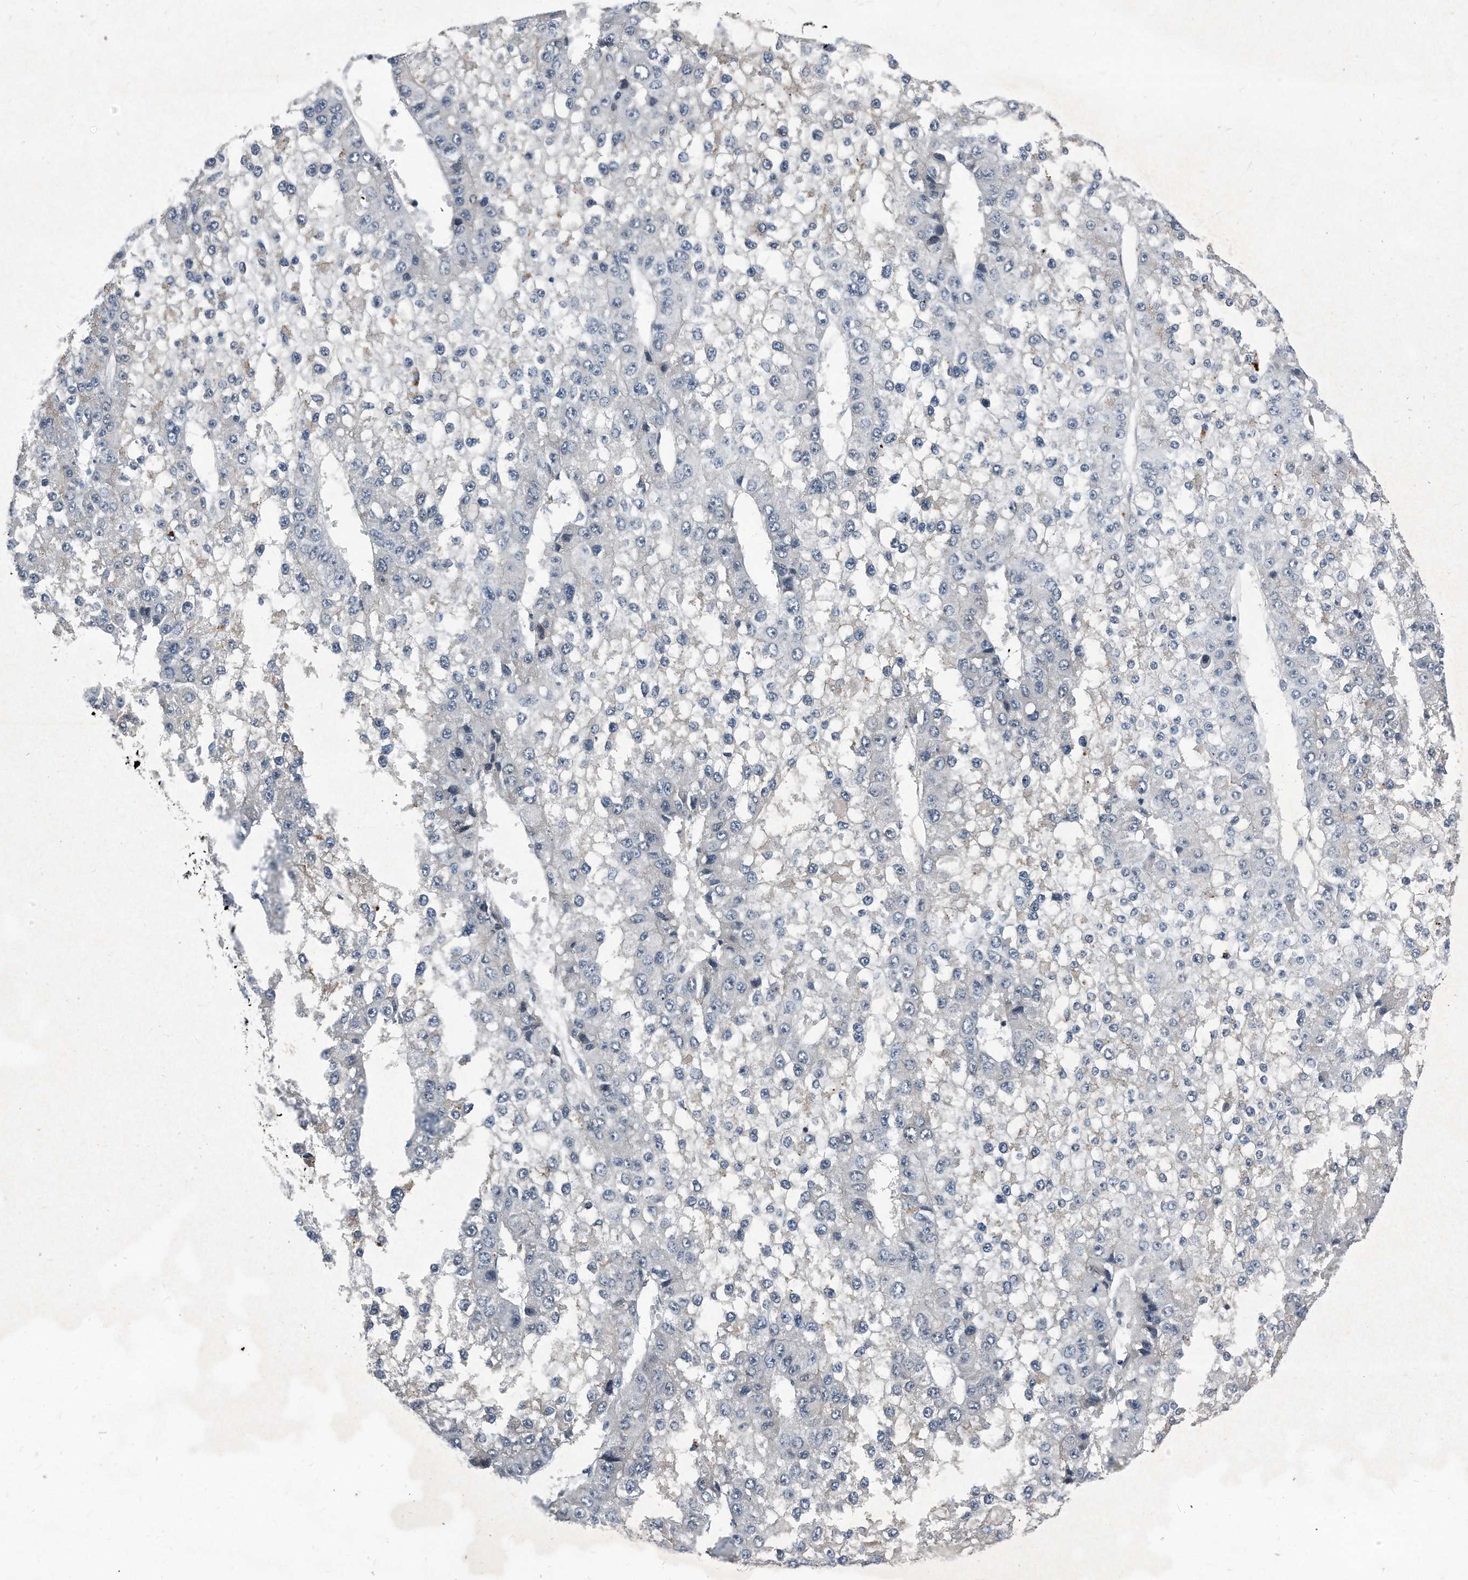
{"staining": {"intensity": "negative", "quantity": "none", "location": "none"}, "tissue": "liver cancer", "cell_type": "Tumor cells", "image_type": "cancer", "snomed": [{"axis": "morphology", "description": "Carcinoma, Hepatocellular, NOS"}, {"axis": "topography", "description": "Liver"}], "caption": "A micrograph of hepatocellular carcinoma (liver) stained for a protein exhibits no brown staining in tumor cells.", "gene": "MAP2K6", "patient": {"sex": "female", "age": 73}}